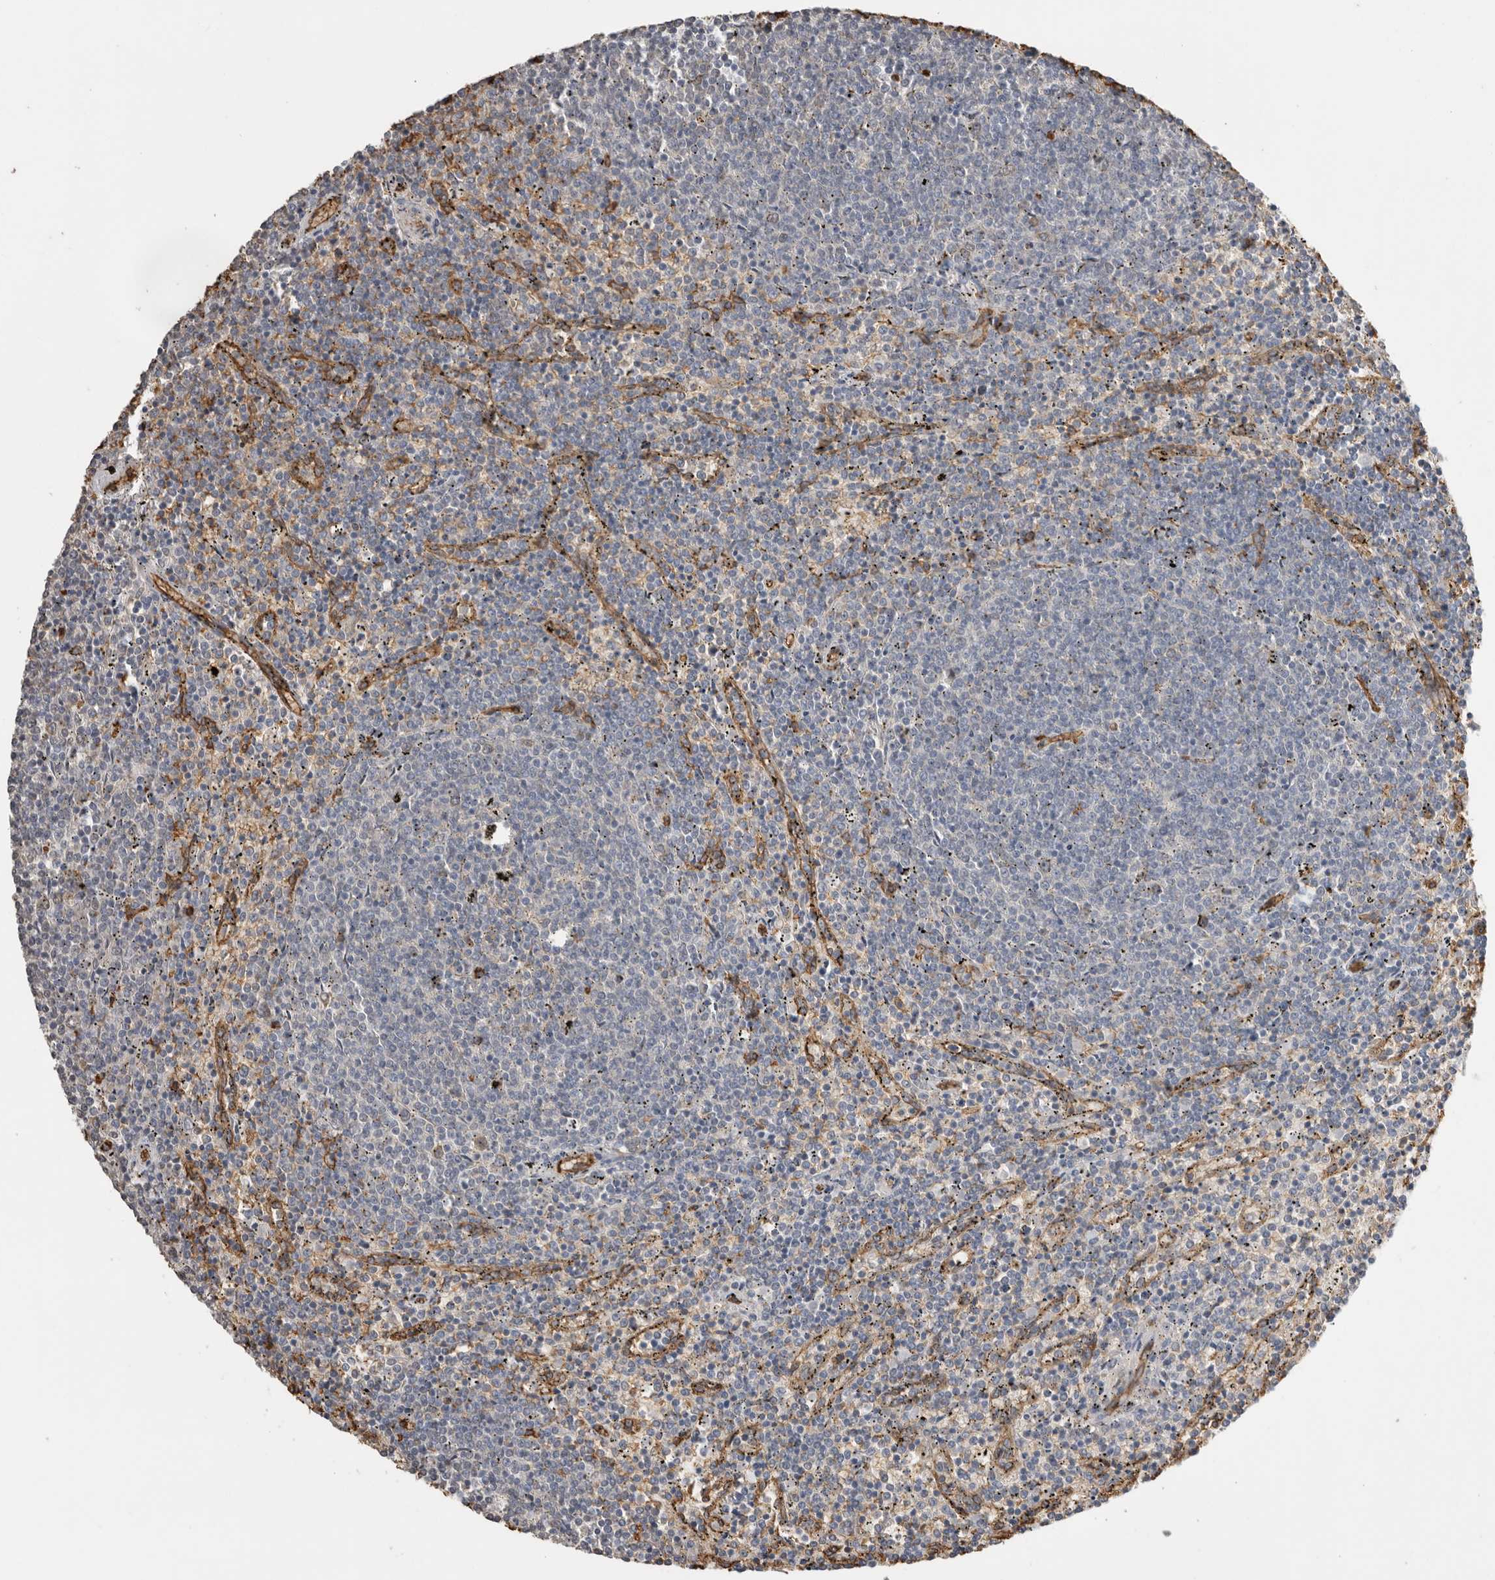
{"staining": {"intensity": "negative", "quantity": "none", "location": "none"}, "tissue": "lymphoma", "cell_type": "Tumor cells", "image_type": "cancer", "snomed": [{"axis": "morphology", "description": "Malignant lymphoma, non-Hodgkin's type, Low grade"}, {"axis": "topography", "description": "Spleen"}], "caption": "High magnification brightfield microscopy of lymphoma stained with DAB (3,3'-diaminobenzidine) (brown) and counterstained with hematoxylin (blue): tumor cells show no significant expression.", "gene": "IL27", "patient": {"sex": "female", "age": 50}}